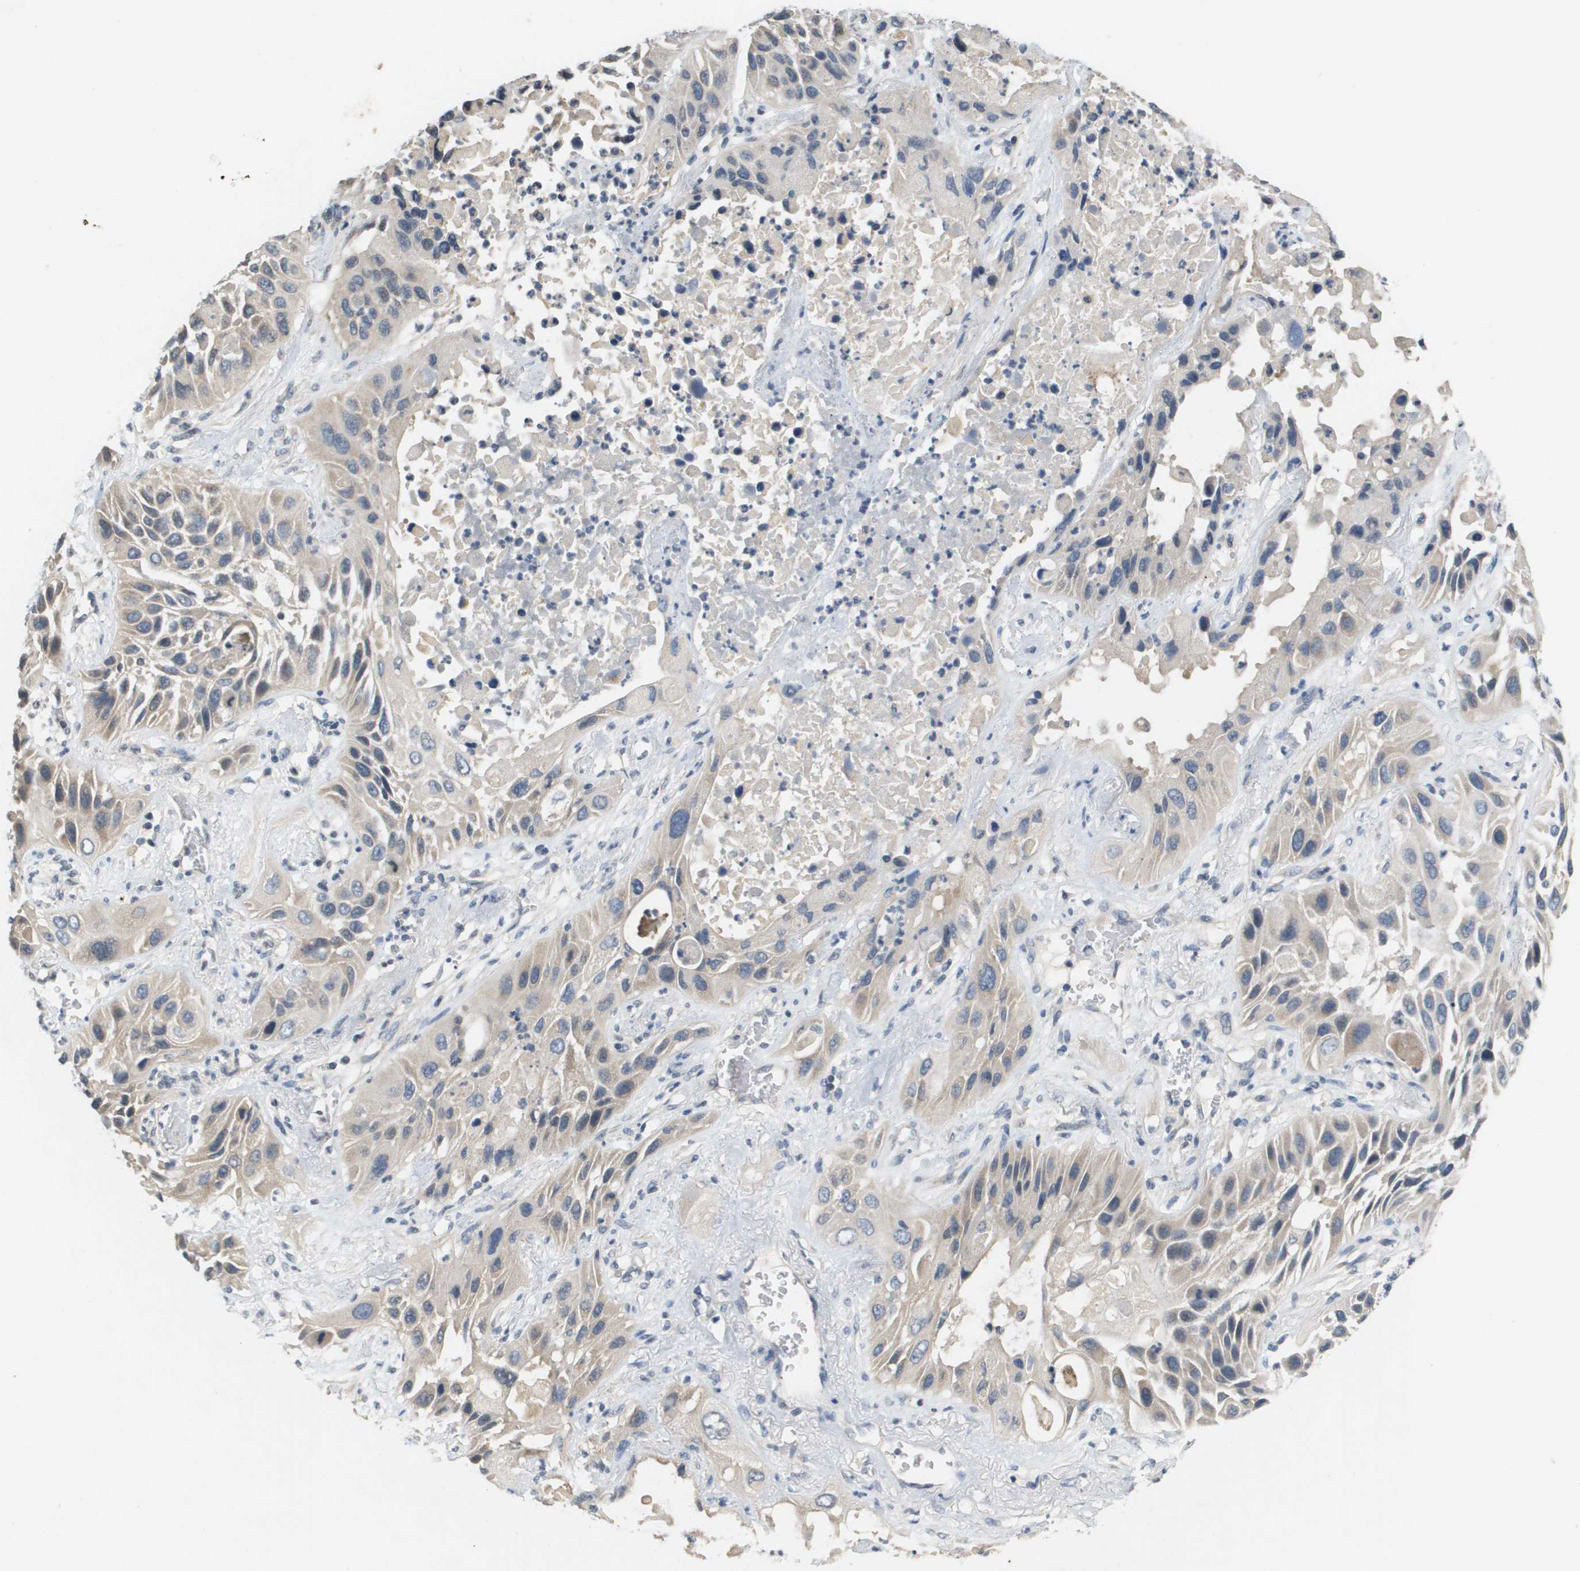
{"staining": {"intensity": "weak", "quantity": "25%-75%", "location": "cytoplasmic/membranous"}, "tissue": "lung cancer", "cell_type": "Tumor cells", "image_type": "cancer", "snomed": [{"axis": "morphology", "description": "Squamous cell carcinoma, NOS"}, {"axis": "topography", "description": "Lung"}], "caption": "Weak cytoplasmic/membranous expression for a protein is appreciated in about 25%-75% of tumor cells of squamous cell carcinoma (lung) using IHC.", "gene": "CAPN11", "patient": {"sex": "female", "age": 76}}